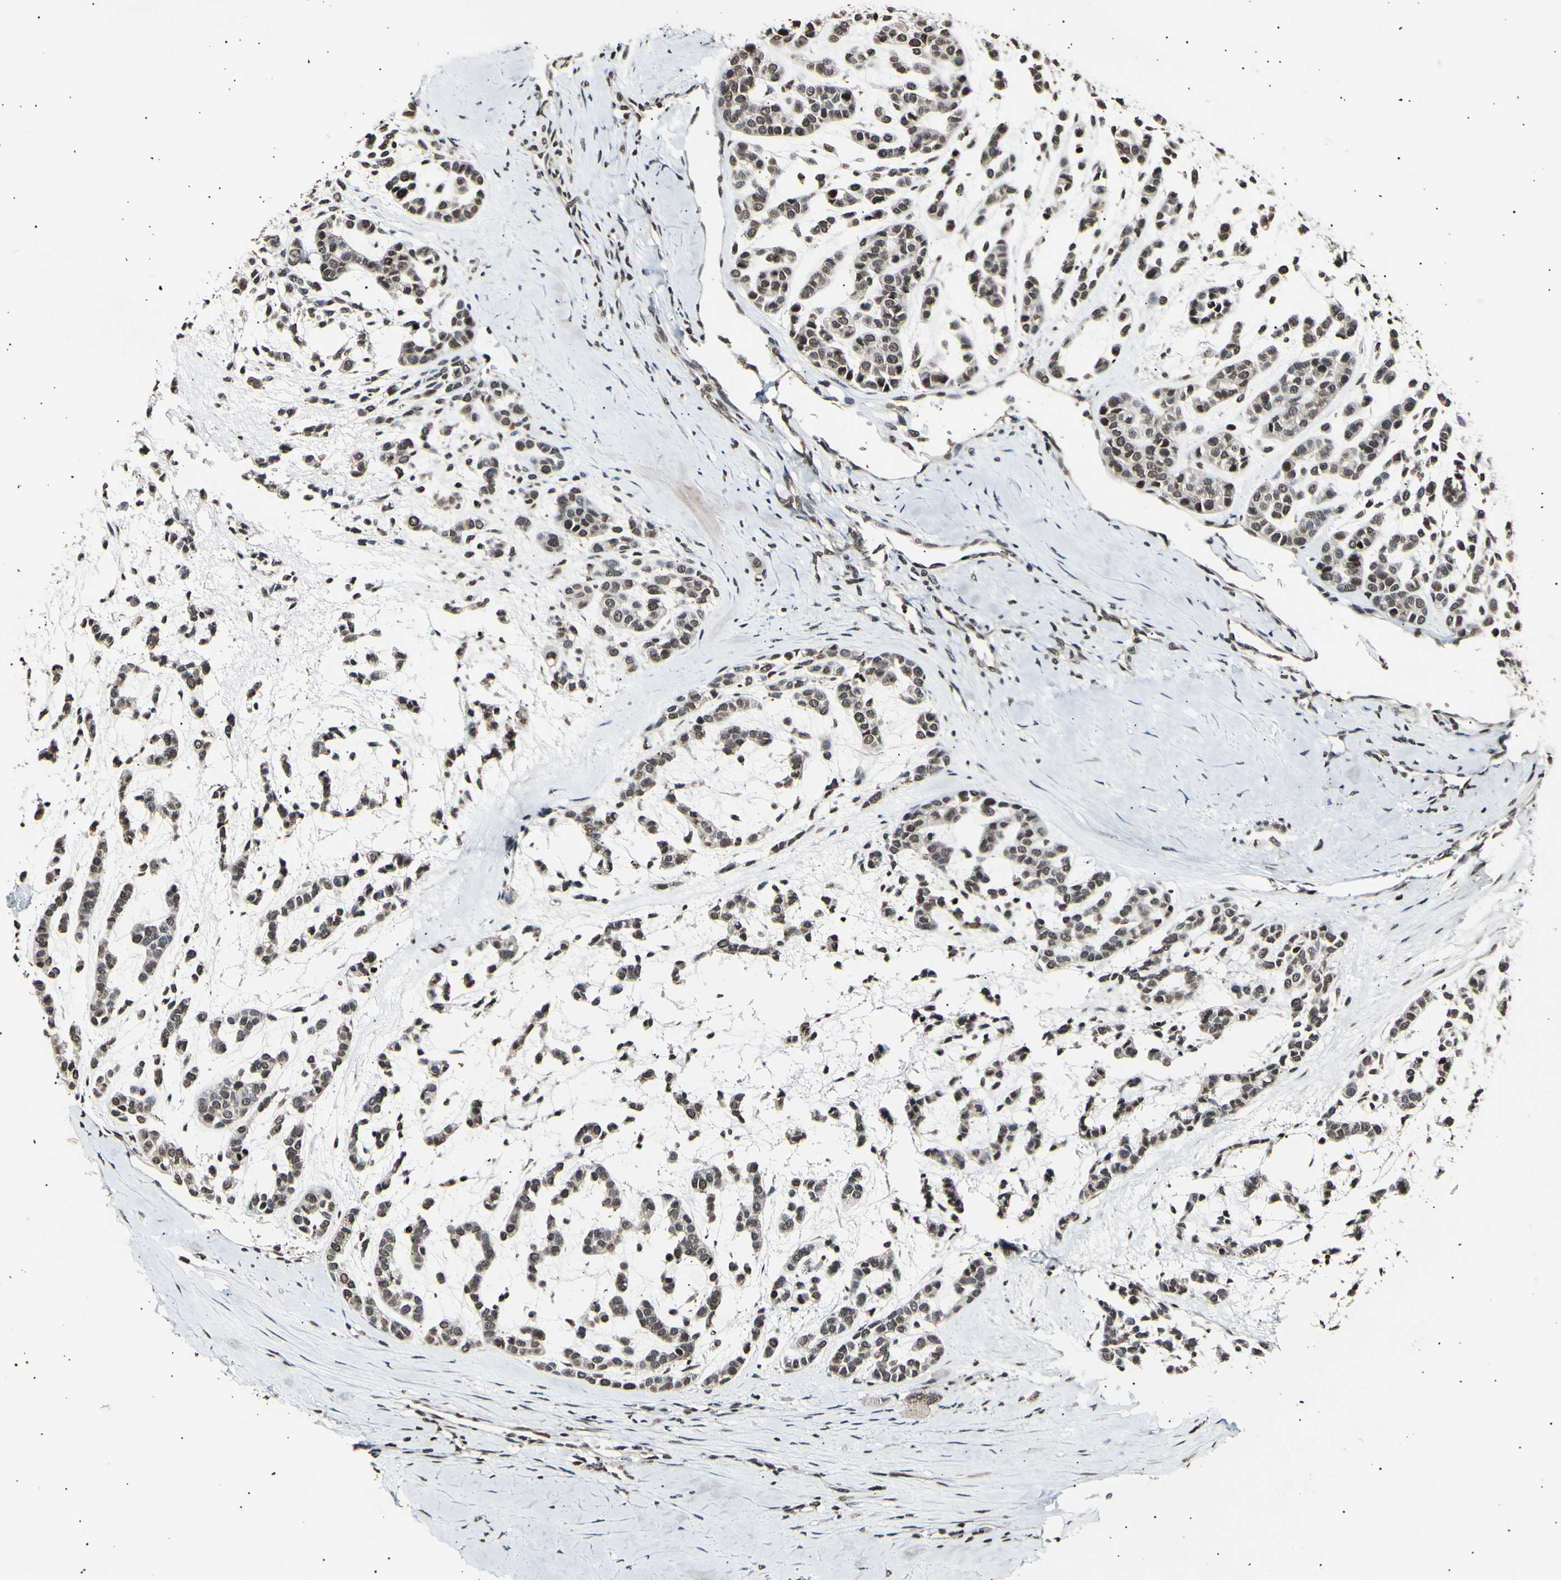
{"staining": {"intensity": "weak", "quantity": ">75%", "location": "cytoplasmic/membranous,nuclear"}, "tissue": "head and neck cancer", "cell_type": "Tumor cells", "image_type": "cancer", "snomed": [{"axis": "morphology", "description": "Adenocarcinoma, NOS"}, {"axis": "morphology", "description": "Adenoma, NOS"}, {"axis": "topography", "description": "Head-Neck"}], "caption": "About >75% of tumor cells in human head and neck cancer (adenocarcinoma) show weak cytoplasmic/membranous and nuclear protein expression as visualized by brown immunohistochemical staining.", "gene": "ANAPC7", "patient": {"sex": "female", "age": 55}}